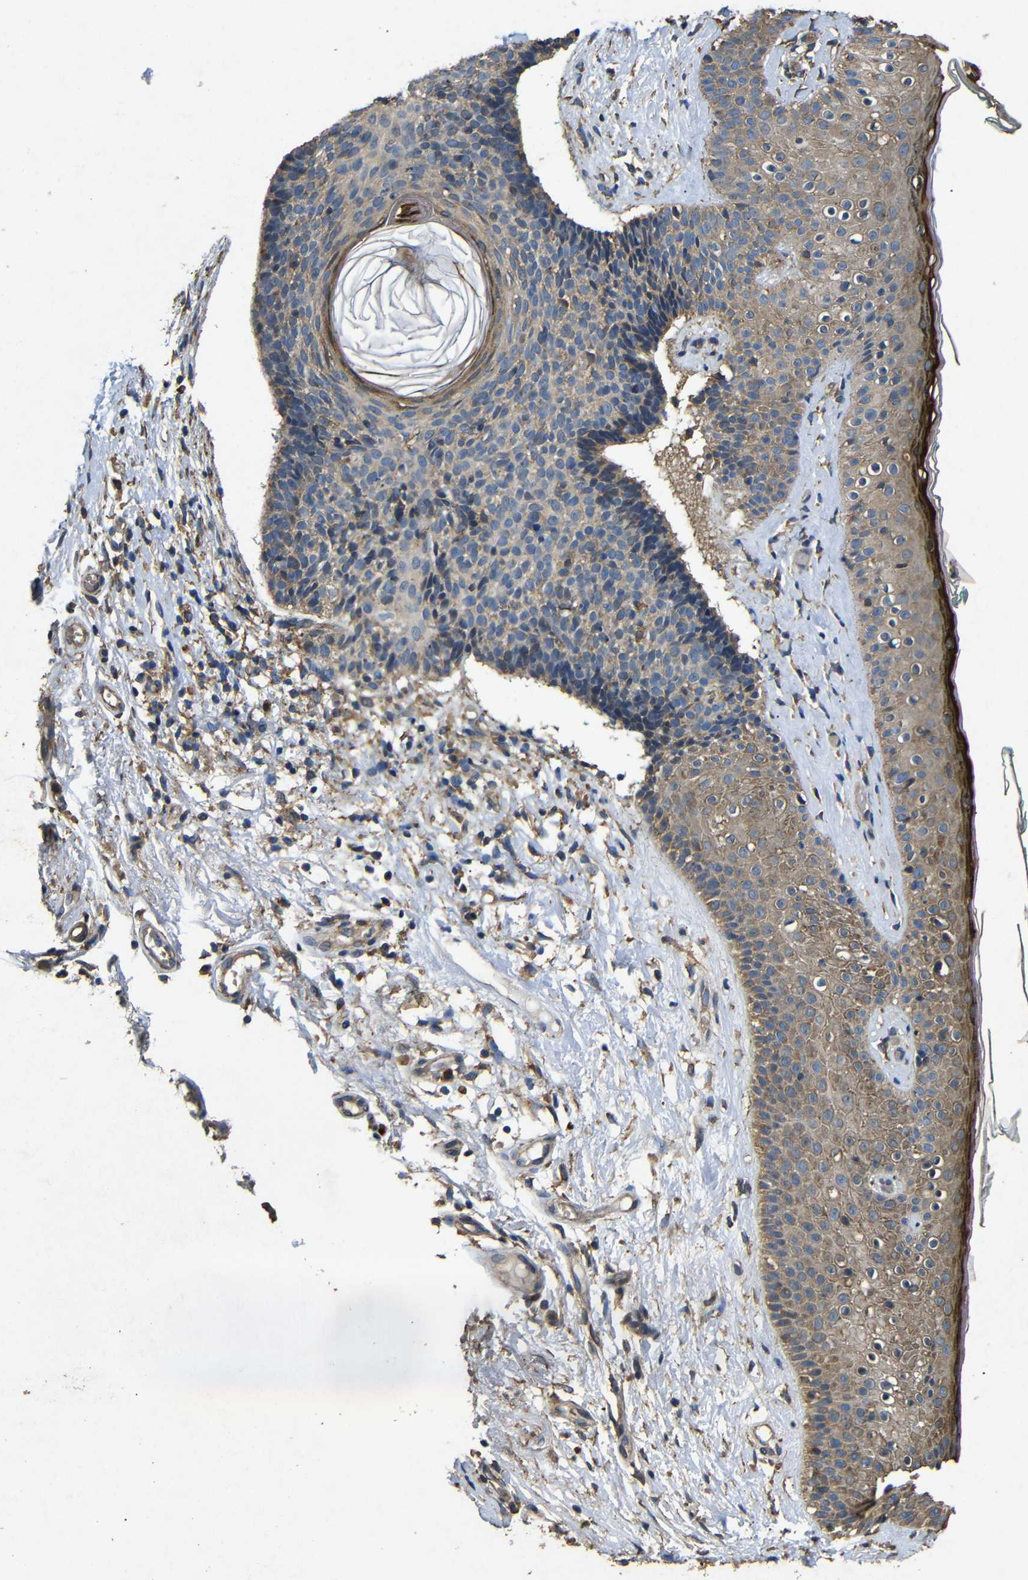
{"staining": {"intensity": "weak", "quantity": ">75%", "location": "cytoplasmic/membranous"}, "tissue": "skin cancer", "cell_type": "Tumor cells", "image_type": "cancer", "snomed": [{"axis": "morphology", "description": "Basal cell carcinoma"}, {"axis": "topography", "description": "Skin"}], "caption": "Protein analysis of skin basal cell carcinoma tissue shows weak cytoplasmic/membranous positivity in about >75% of tumor cells. The protein is stained brown, and the nuclei are stained in blue (DAB IHC with brightfield microscopy, high magnification).", "gene": "BNIP3", "patient": {"sex": "female", "age": 84}}